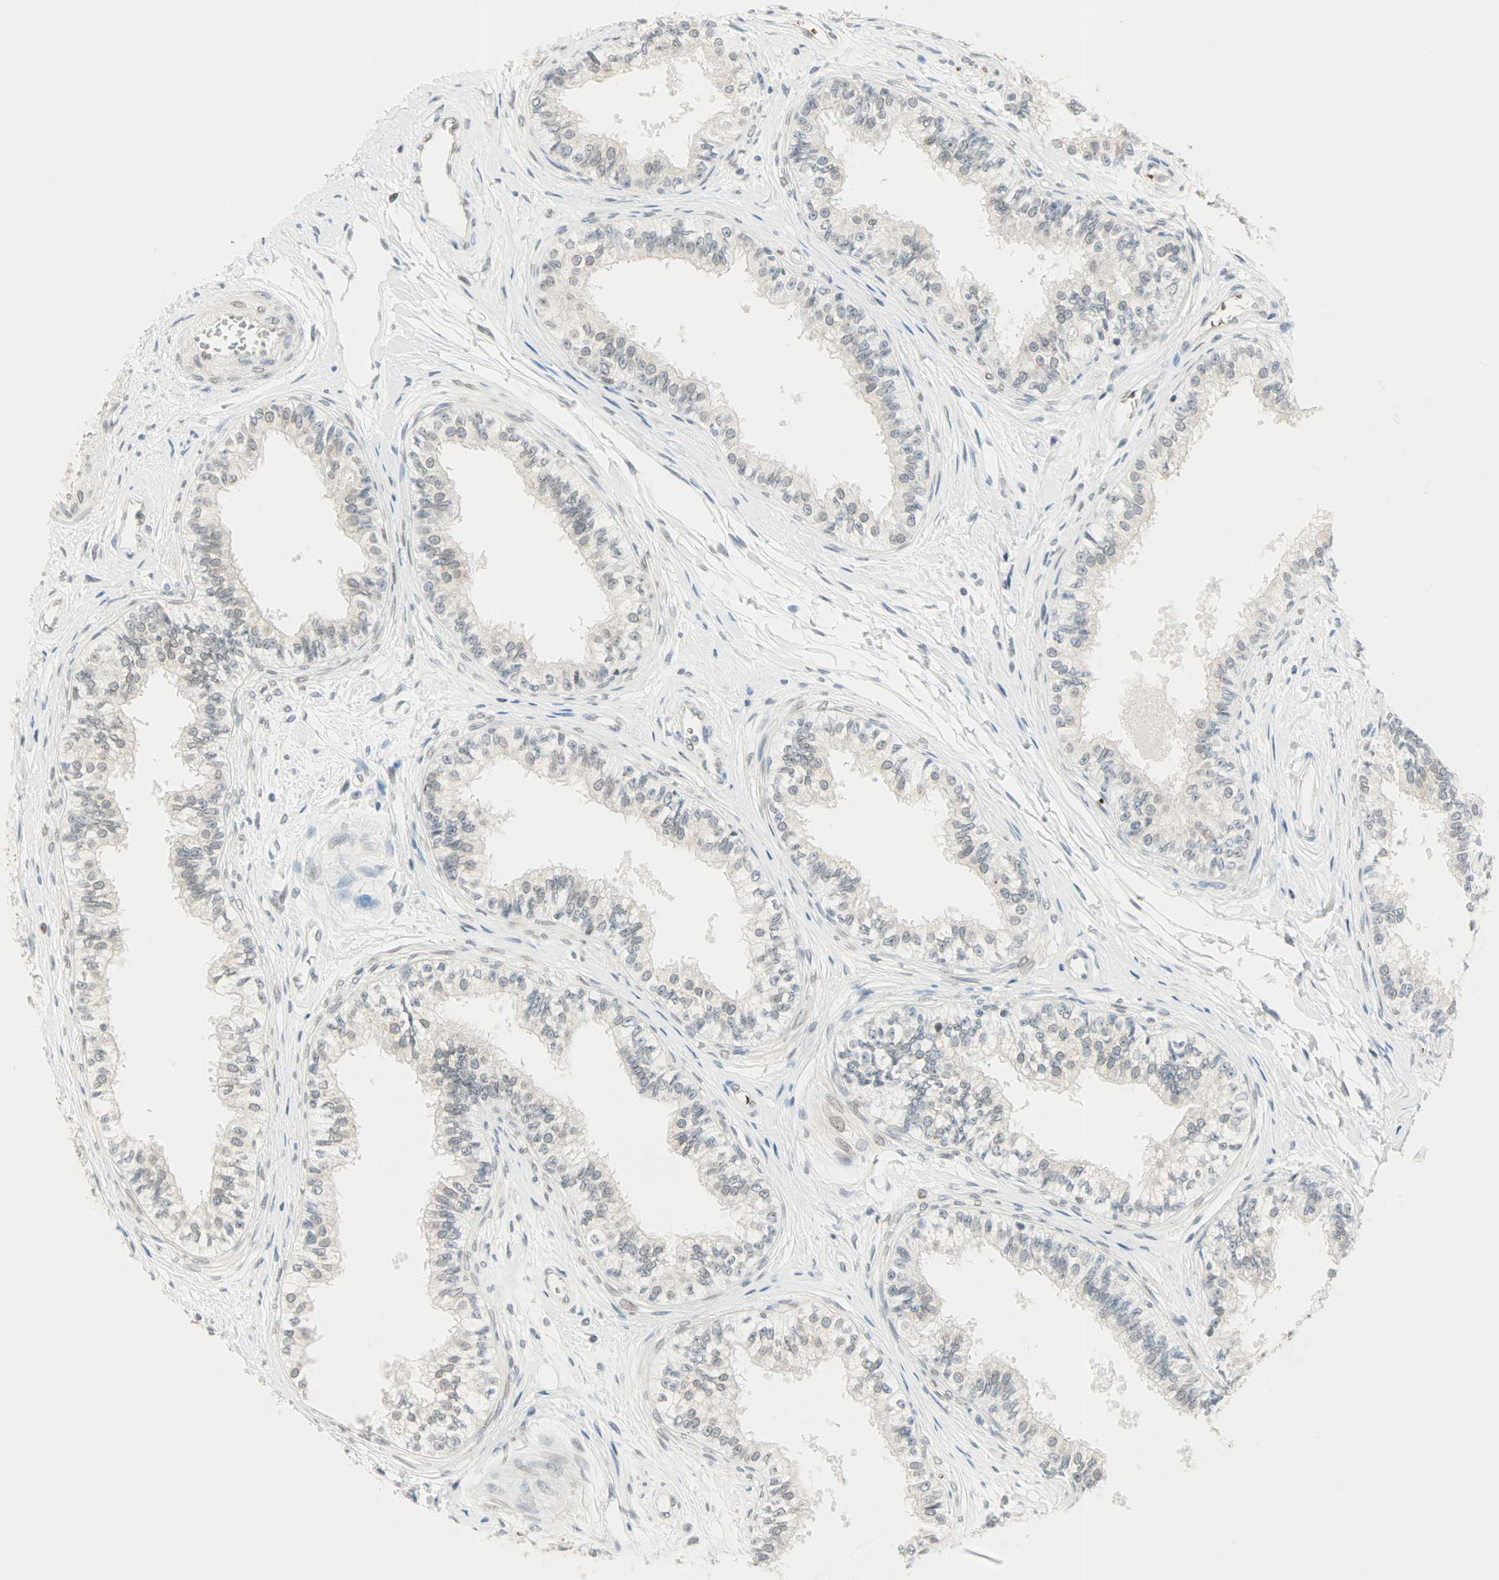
{"staining": {"intensity": "weak", "quantity": "25%-75%", "location": "cytoplasmic/membranous,nuclear"}, "tissue": "epididymis", "cell_type": "Glandular cells", "image_type": "normal", "snomed": [{"axis": "morphology", "description": "Normal tissue, NOS"}, {"axis": "morphology", "description": "Adenocarcinoma, metastatic, NOS"}, {"axis": "topography", "description": "Testis"}, {"axis": "topography", "description": "Epididymis"}], "caption": "Brown immunohistochemical staining in benign human epididymis reveals weak cytoplasmic/membranous,nuclear staining in approximately 25%-75% of glandular cells.", "gene": "BCAN", "patient": {"sex": "male", "age": 26}}